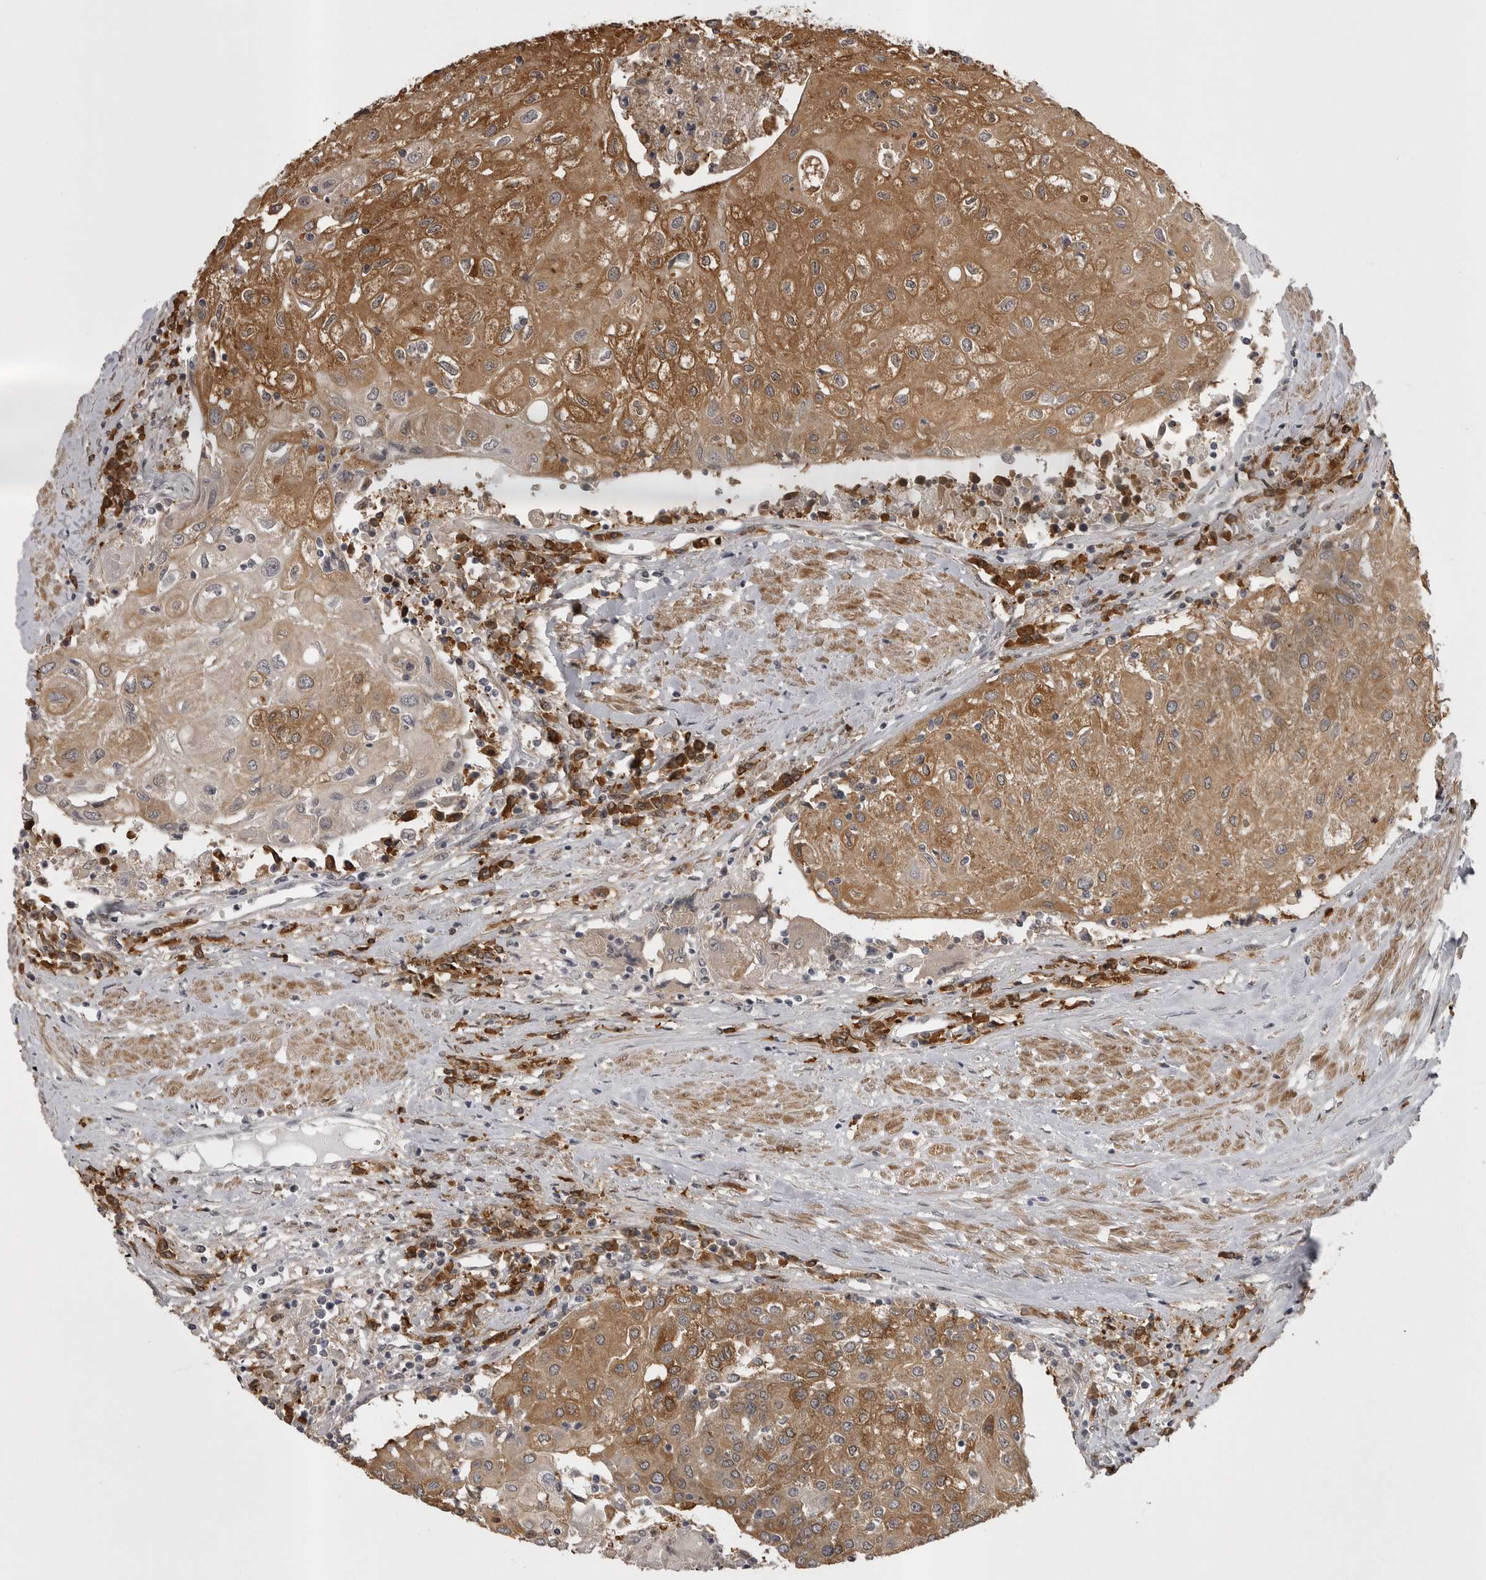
{"staining": {"intensity": "moderate", "quantity": ">75%", "location": "cytoplasmic/membranous"}, "tissue": "urothelial cancer", "cell_type": "Tumor cells", "image_type": "cancer", "snomed": [{"axis": "morphology", "description": "Urothelial carcinoma, High grade"}, {"axis": "topography", "description": "Urinary bladder"}], "caption": "Urothelial cancer was stained to show a protein in brown. There is medium levels of moderate cytoplasmic/membranous expression in approximately >75% of tumor cells.", "gene": "SNX16", "patient": {"sex": "female", "age": 85}}